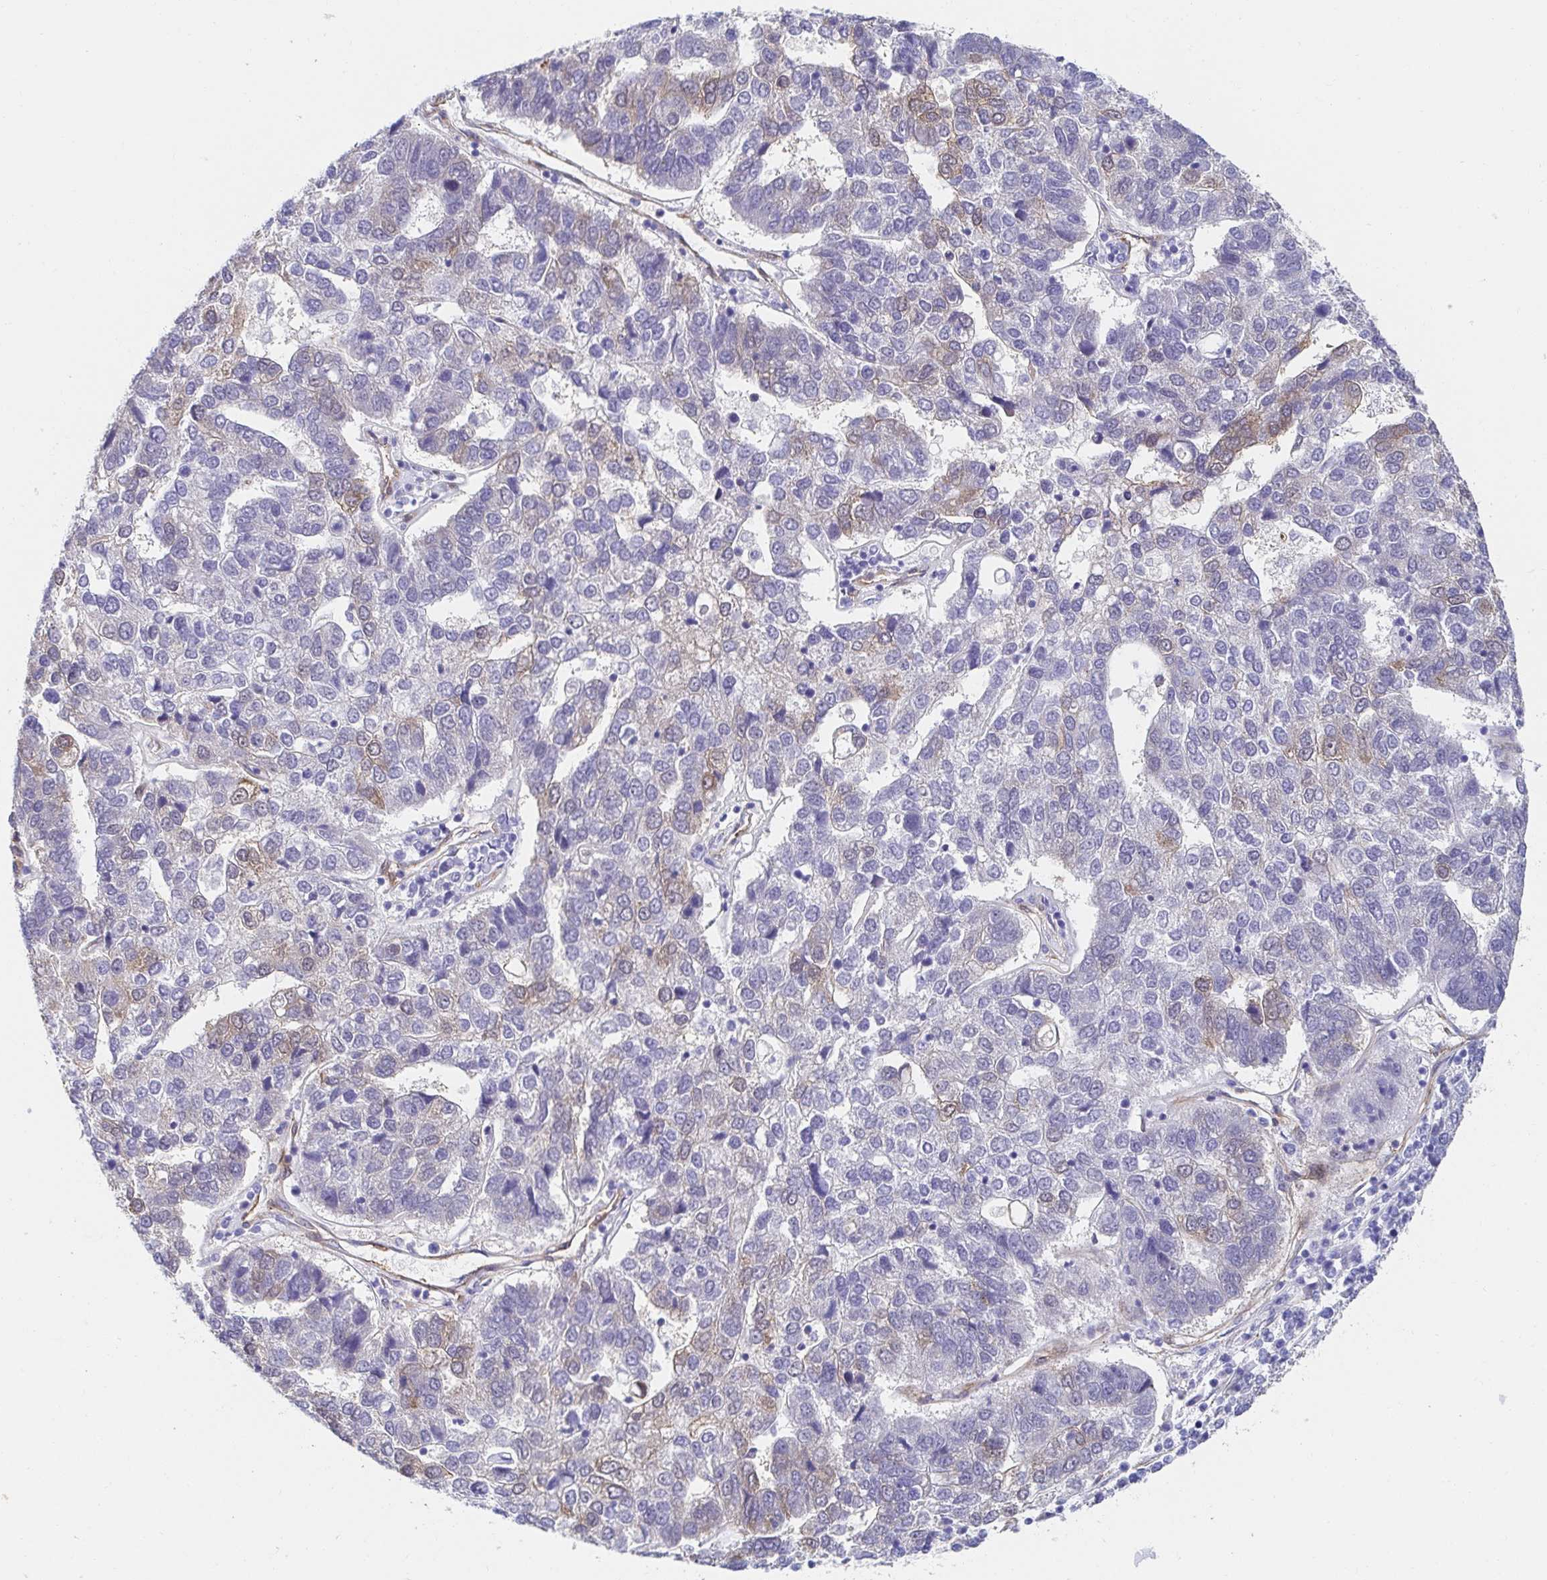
{"staining": {"intensity": "weak", "quantity": "<25%", "location": "cytoplasmic/membranous"}, "tissue": "pancreatic cancer", "cell_type": "Tumor cells", "image_type": "cancer", "snomed": [{"axis": "morphology", "description": "Adenocarcinoma, NOS"}, {"axis": "topography", "description": "Pancreas"}], "caption": "IHC micrograph of neoplastic tissue: human pancreatic cancer (adenocarcinoma) stained with DAB displays no significant protein positivity in tumor cells. (Stains: DAB immunohistochemistry (IHC) with hematoxylin counter stain, Microscopy: brightfield microscopy at high magnification).", "gene": "CTTN", "patient": {"sex": "female", "age": 61}}